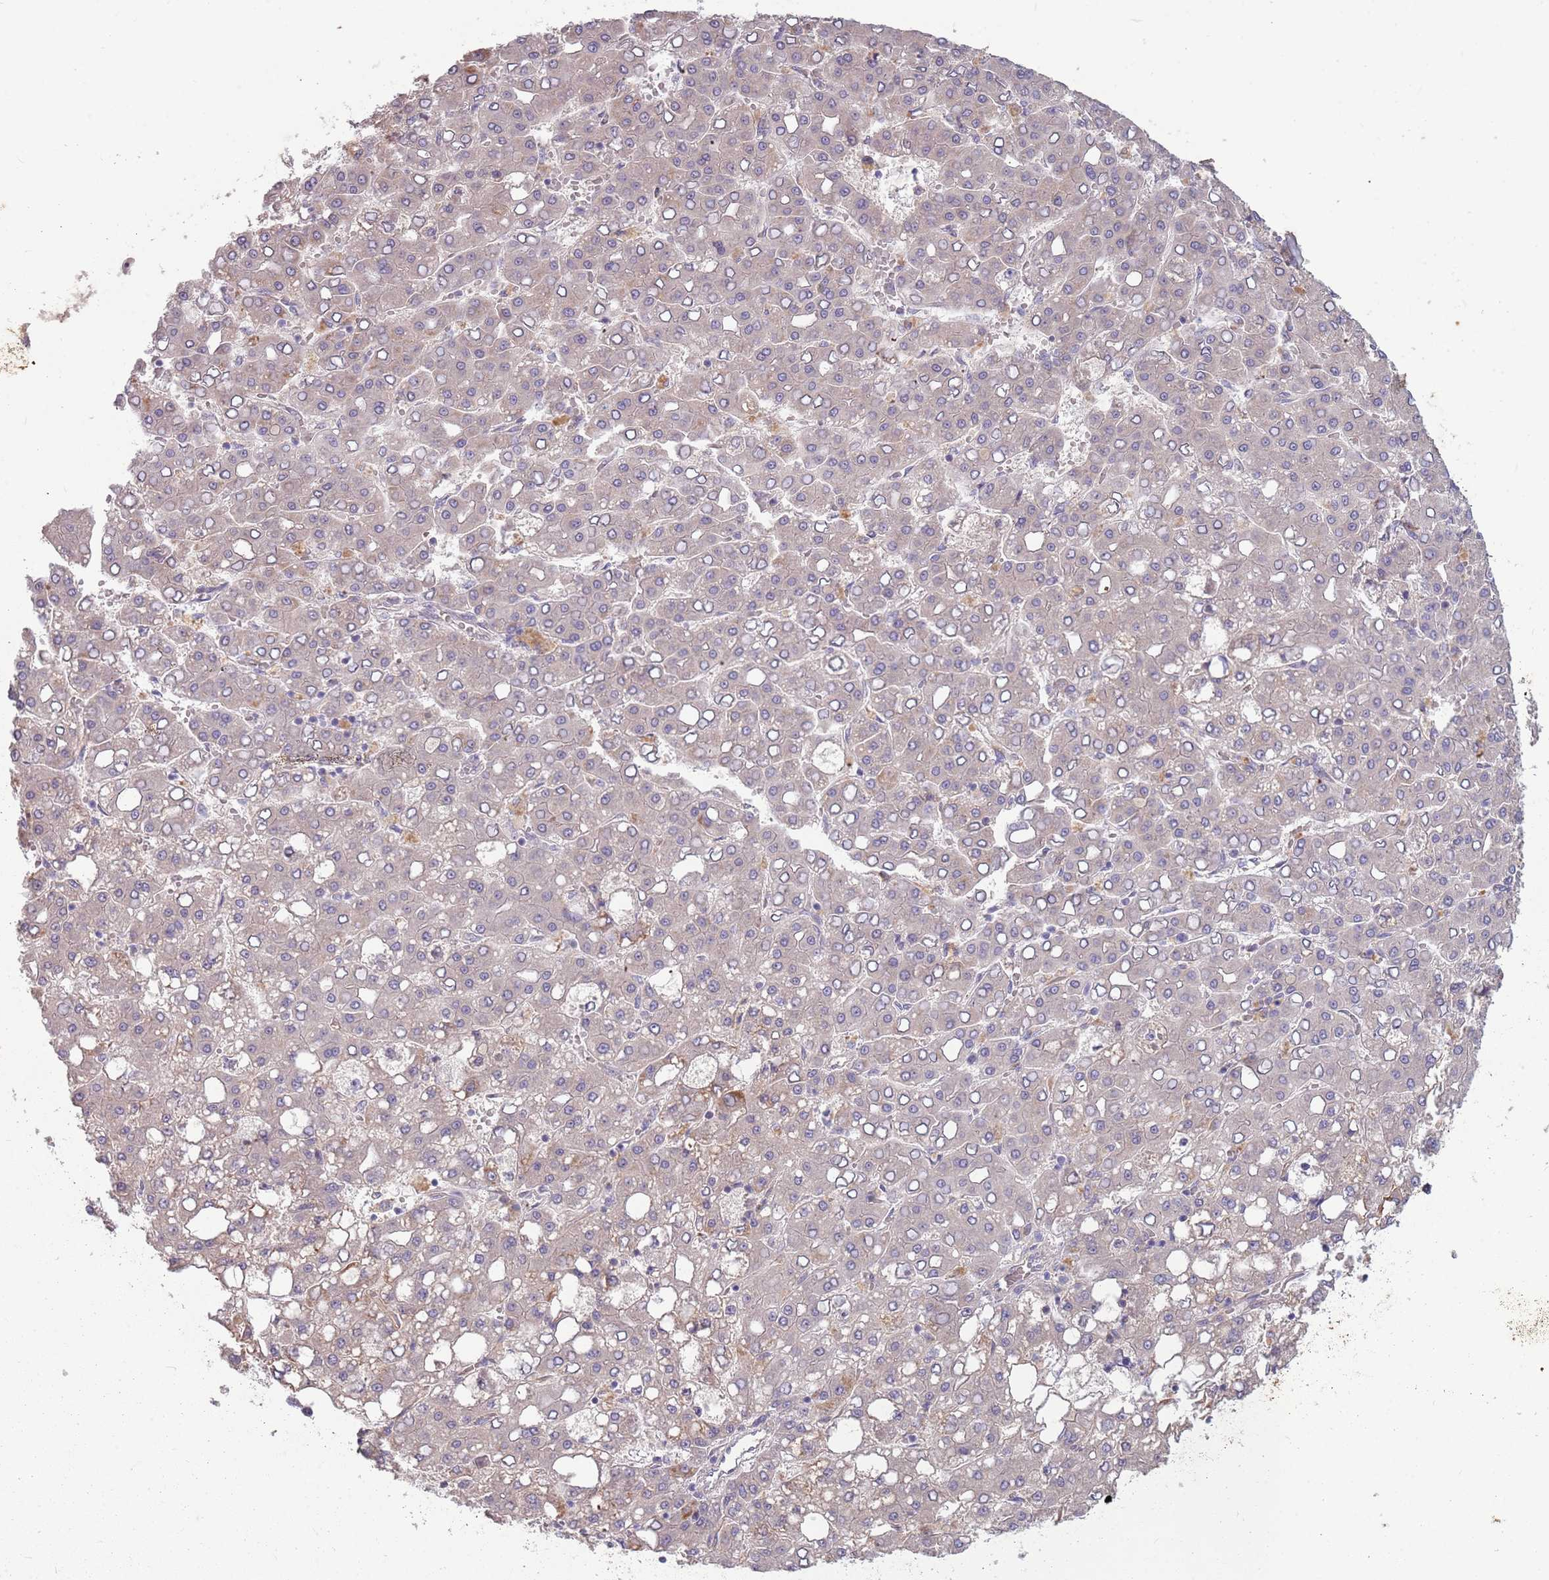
{"staining": {"intensity": "negative", "quantity": "none", "location": "none"}, "tissue": "liver cancer", "cell_type": "Tumor cells", "image_type": "cancer", "snomed": [{"axis": "morphology", "description": "Carcinoma, Hepatocellular, NOS"}, {"axis": "topography", "description": "Liver"}], "caption": "This is a histopathology image of immunohistochemistry staining of liver hepatocellular carcinoma, which shows no expression in tumor cells.", "gene": "SAV1", "patient": {"sex": "male", "age": 65}}